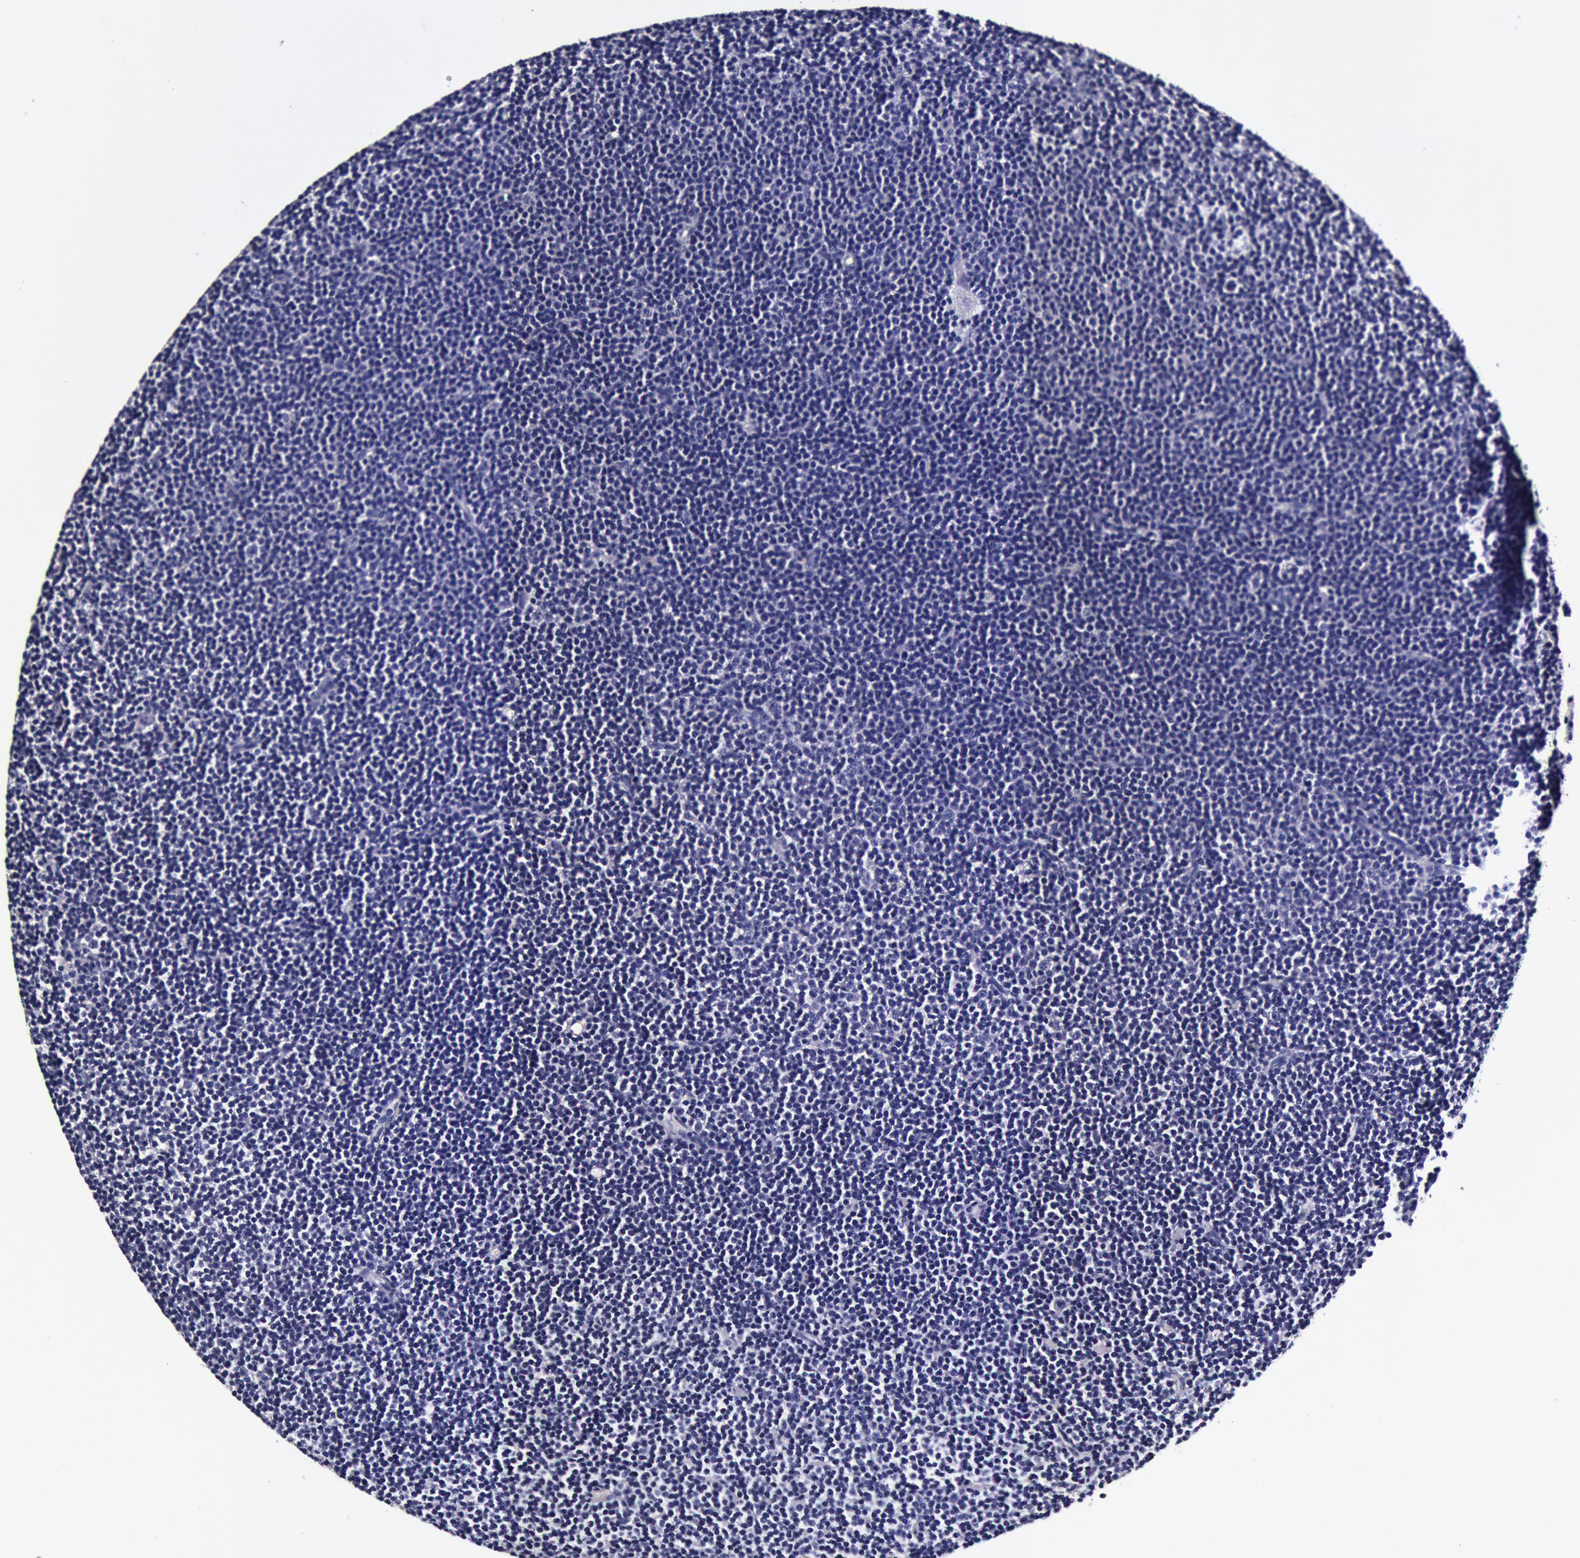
{"staining": {"intensity": "negative", "quantity": "none", "location": "none"}, "tissue": "lymphoma", "cell_type": "Tumor cells", "image_type": "cancer", "snomed": [{"axis": "morphology", "description": "Malignant lymphoma, non-Hodgkin's type, Low grade"}, {"axis": "topography", "description": "Lymph node"}], "caption": "Protein analysis of malignant lymphoma, non-Hodgkin's type (low-grade) displays no significant expression in tumor cells.", "gene": "CCDC22", "patient": {"sex": "female", "age": 69}}